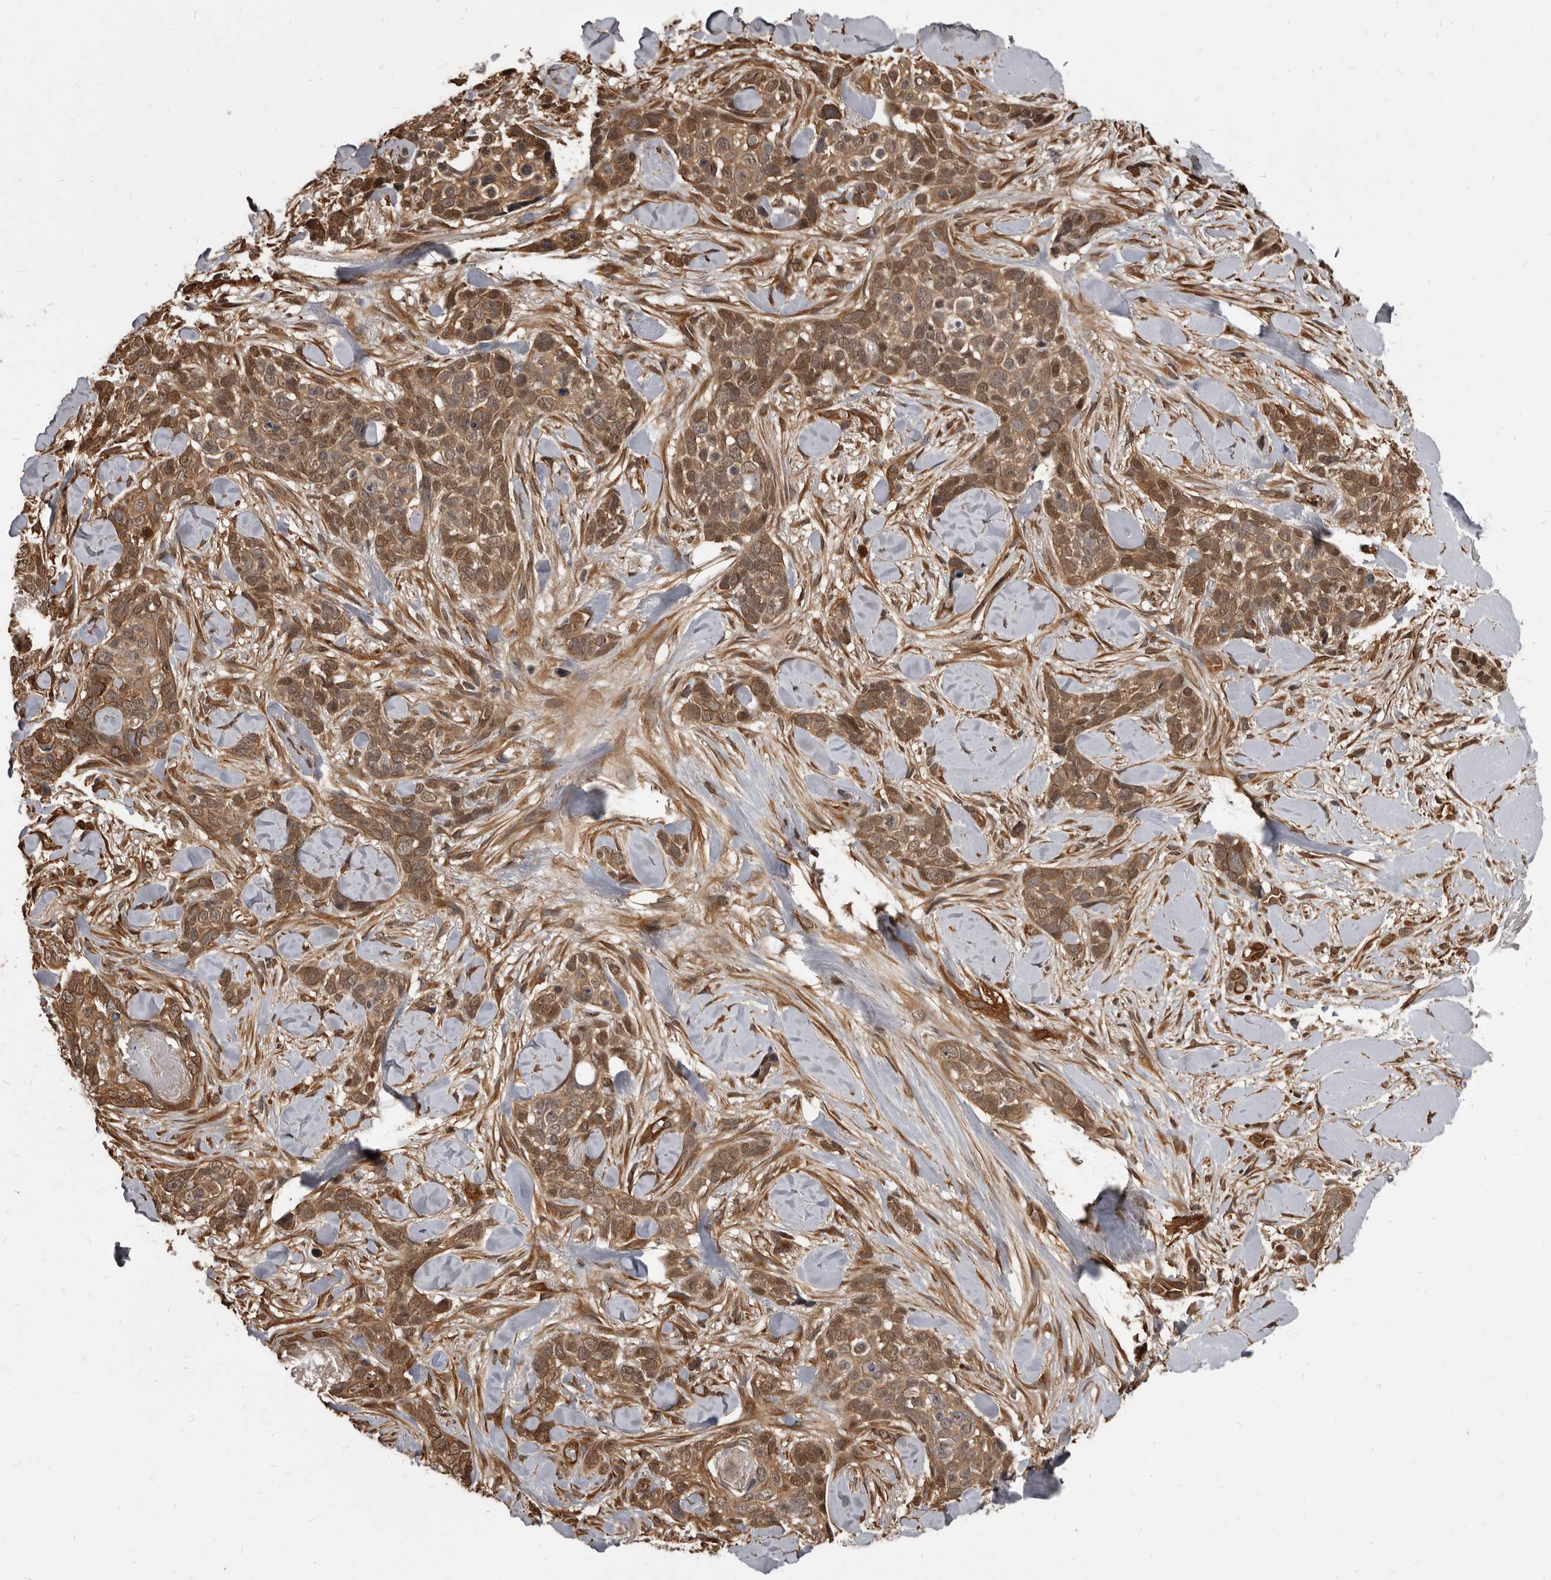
{"staining": {"intensity": "moderate", "quantity": ">75%", "location": "cytoplasmic/membranous,nuclear"}, "tissue": "skin cancer", "cell_type": "Tumor cells", "image_type": "cancer", "snomed": [{"axis": "morphology", "description": "Basal cell carcinoma"}, {"axis": "topography", "description": "Skin"}], "caption": "Protein staining exhibits moderate cytoplasmic/membranous and nuclear positivity in approximately >75% of tumor cells in skin cancer.", "gene": "ADAMTS20", "patient": {"sex": "female", "age": 82}}